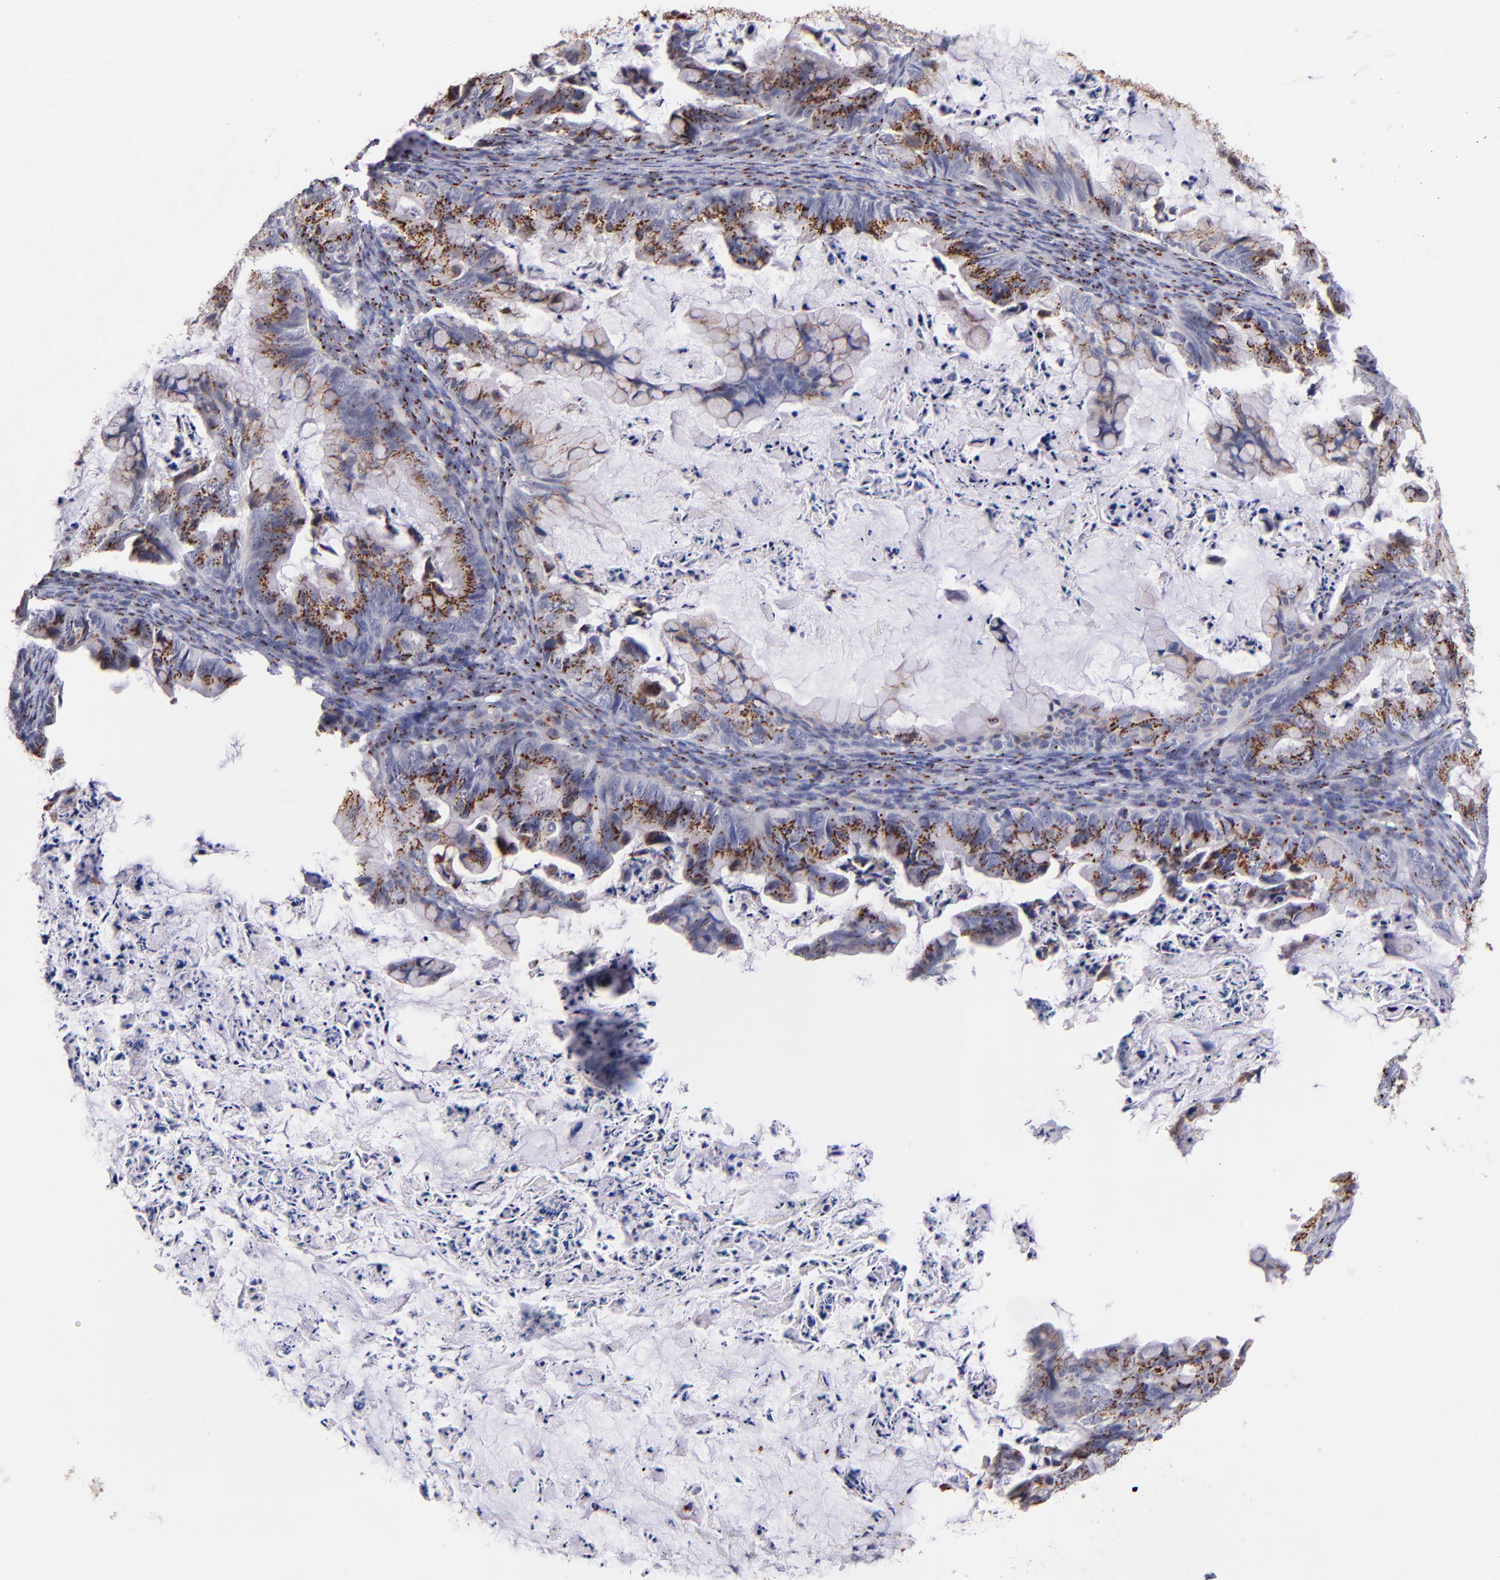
{"staining": {"intensity": "strong", "quantity": ">75%", "location": "cytoplasmic/membranous"}, "tissue": "ovarian cancer", "cell_type": "Tumor cells", "image_type": "cancer", "snomed": [{"axis": "morphology", "description": "Cystadenocarcinoma, mucinous, NOS"}, {"axis": "topography", "description": "Ovary"}], "caption": "The image displays immunohistochemical staining of ovarian cancer. There is strong cytoplasmic/membranous positivity is seen in about >75% of tumor cells.", "gene": "GOLIM4", "patient": {"sex": "female", "age": 36}}